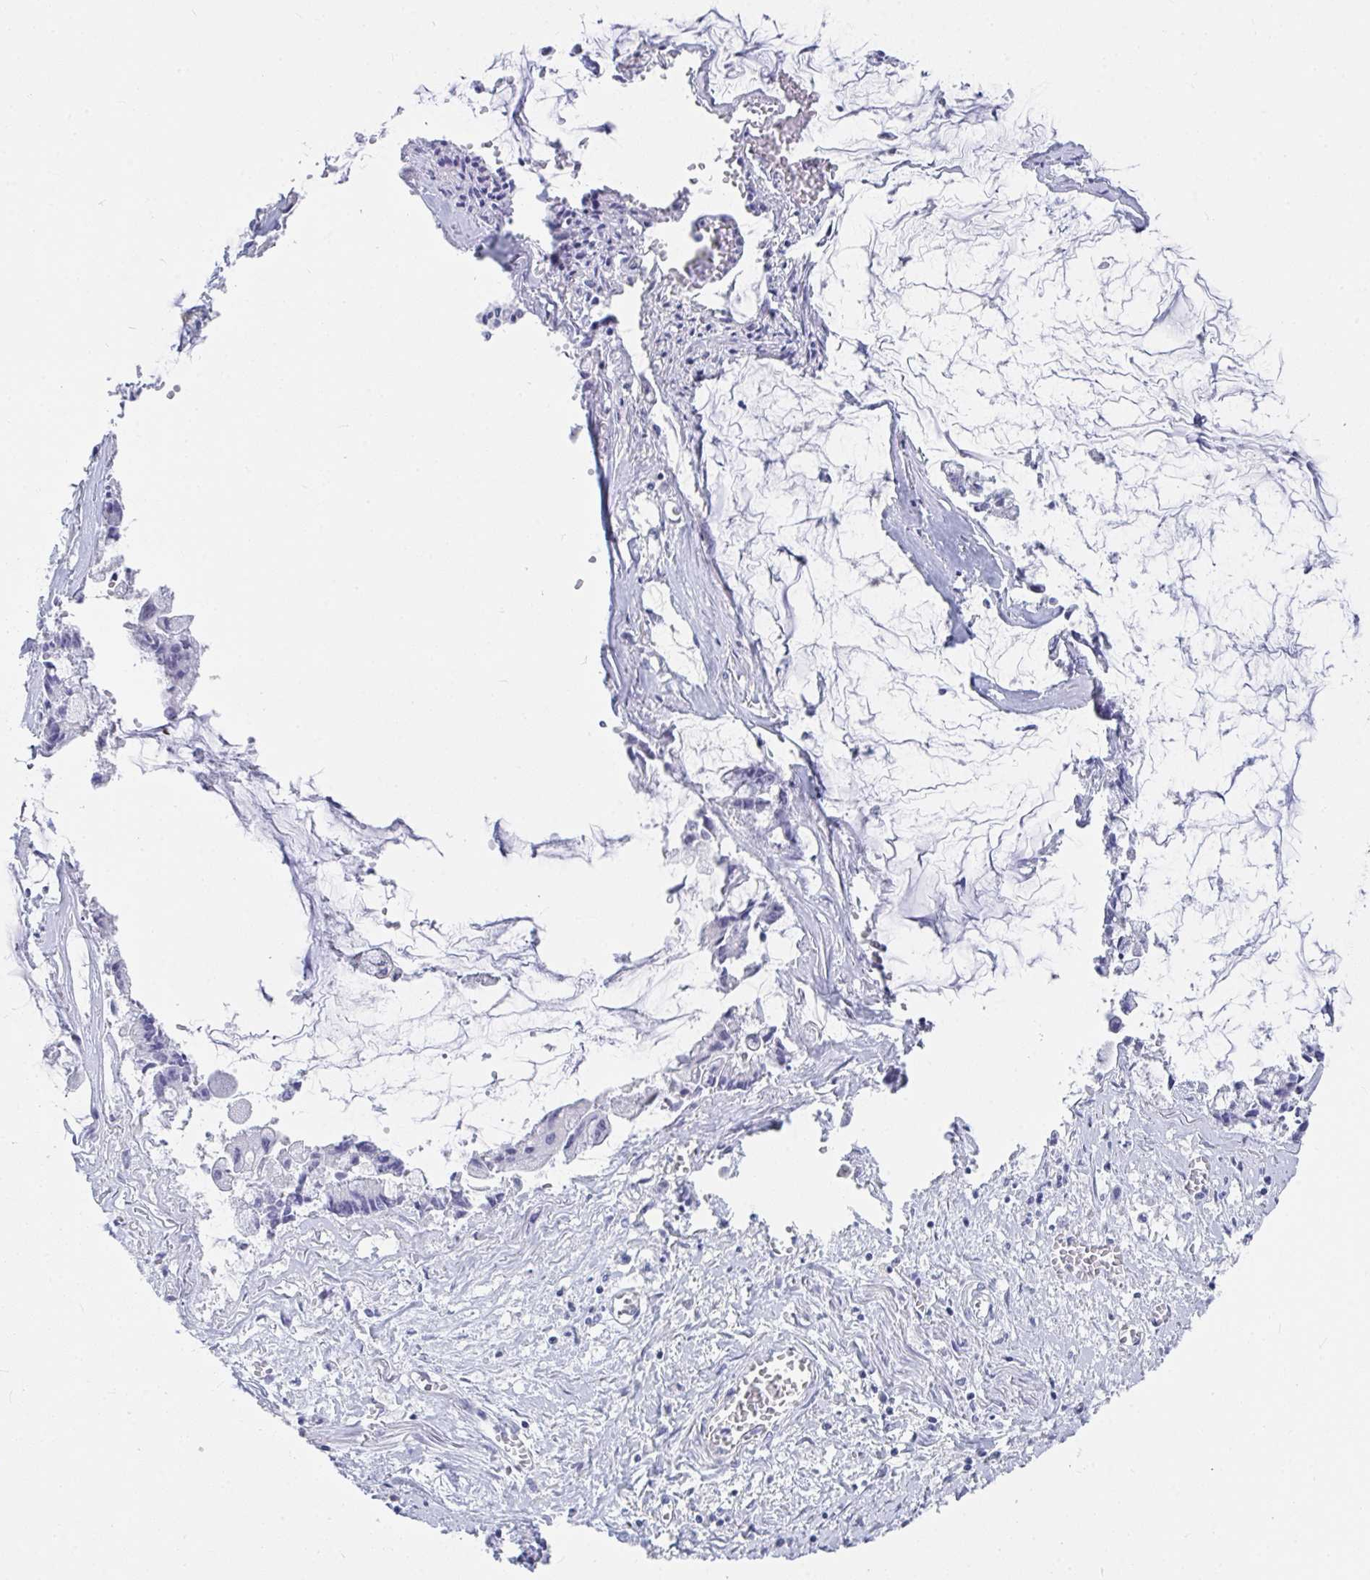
{"staining": {"intensity": "negative", "quantity": "none", "location": "none"}, "tissue": "ovarian cancer", "cell_type": "Tumor cells", "image_type": "cancer", "snomed": [{"axis": "morphology", "description": "Cystadenocarcinoma, mucinous, NOS"}, {"axis": "topography", "description": "Ovary"}], "caption": "Protein analysis of mucinous cystadenocarcinoma (ovarian) displays no significant staining in tumor cells.", "gene": "DAOA", "patient": {"sex": "female", "age": 90}}